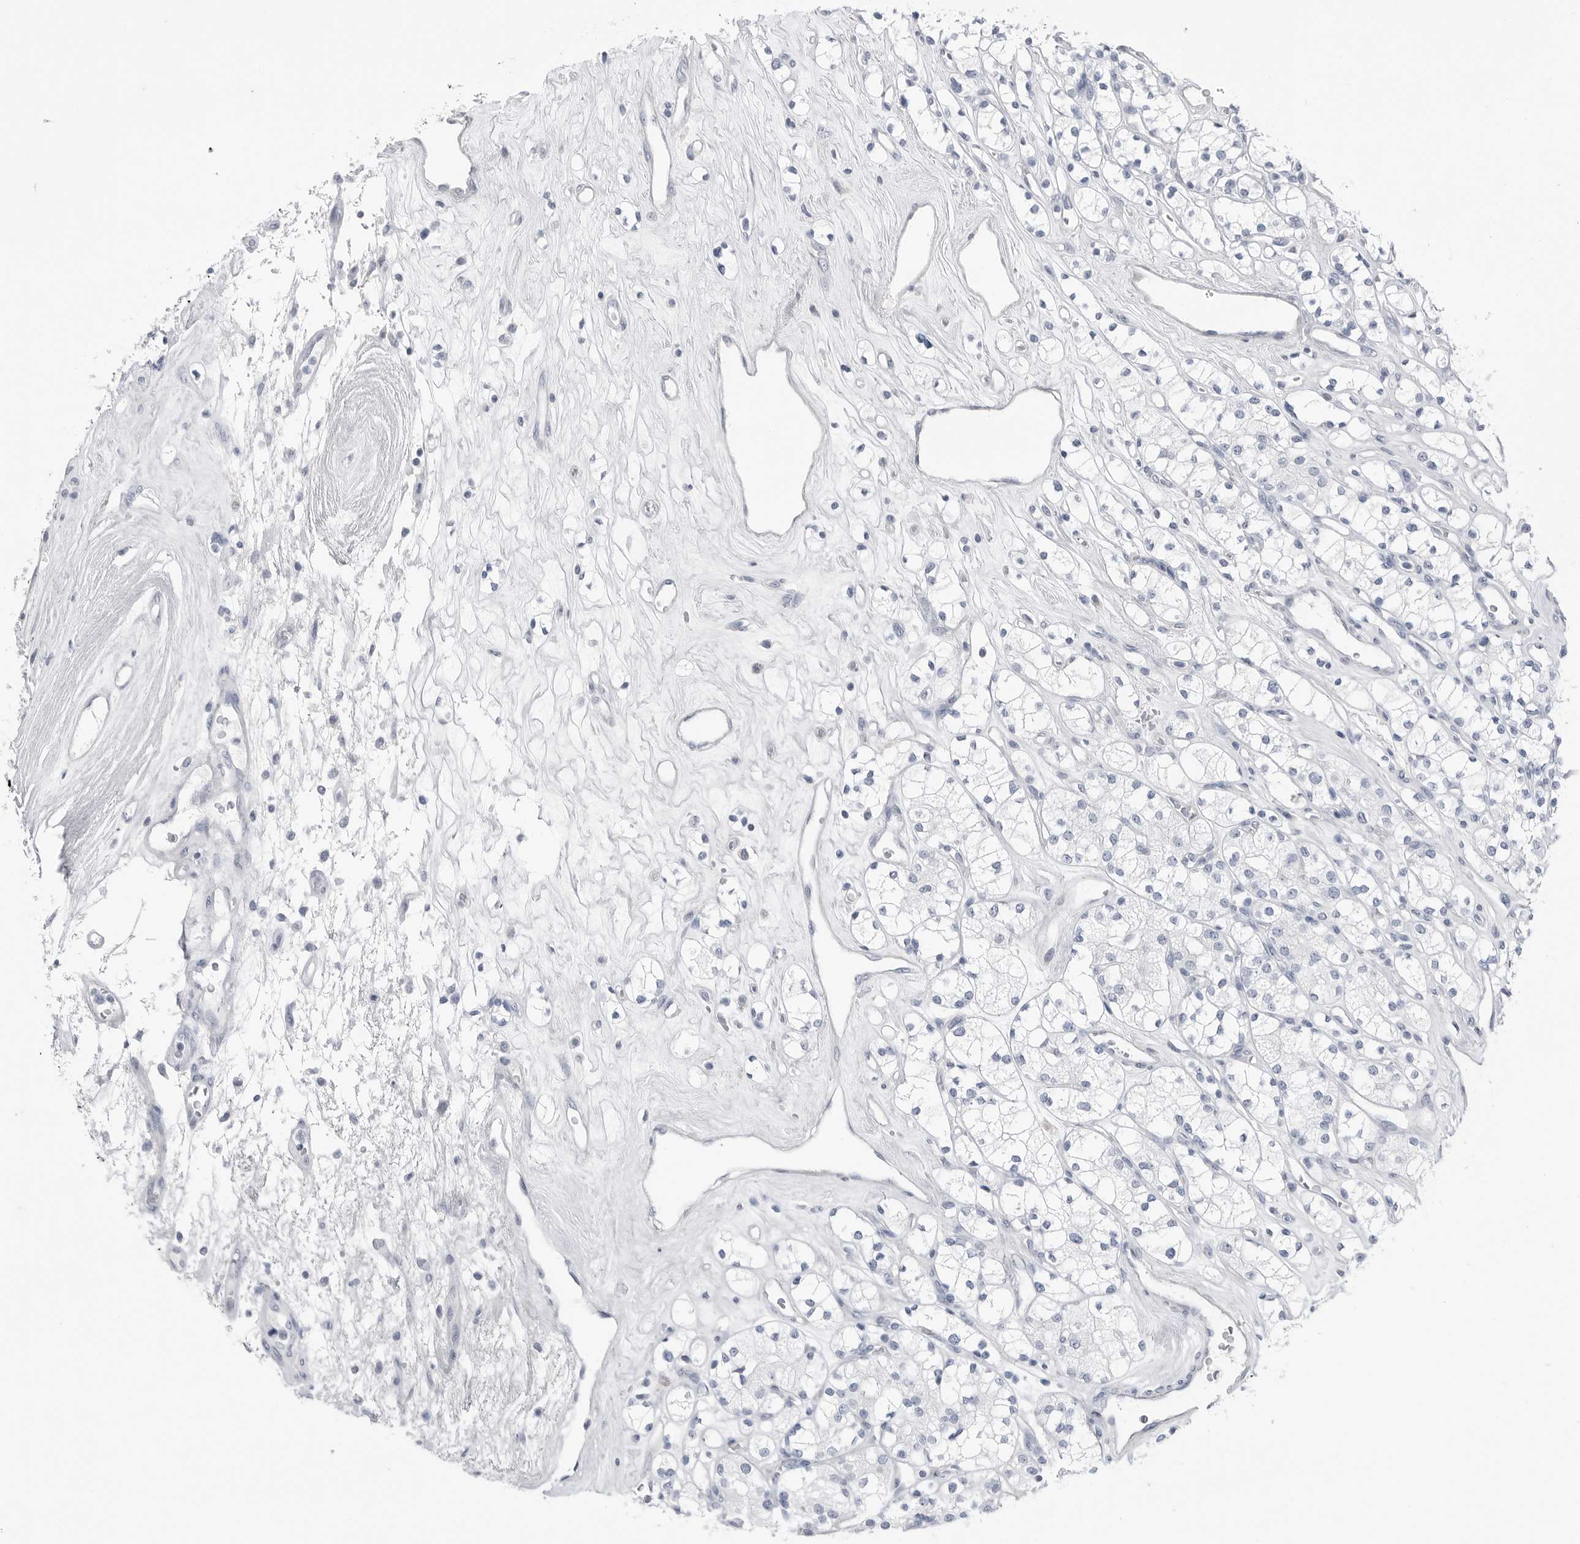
{"staining": {"intensity": "negative", "quantity": "none", "location": "none"}, "tissue": "renal cancer", "cell_type": "Tumor cells", "image_type": "cancer", "snomed": [{"axis": "morphology", "description": "Adenocarcinoma, NOS"}, {"axis": "topography", "description": "Kidney"}], "caption": "Adenocarcinoma (renal) stained for a protein using immunohistochemistry (IHC) displays no staining tumor cells.", "gene": "ABHD12", "patient": {"sex": "male", "age": 77}}